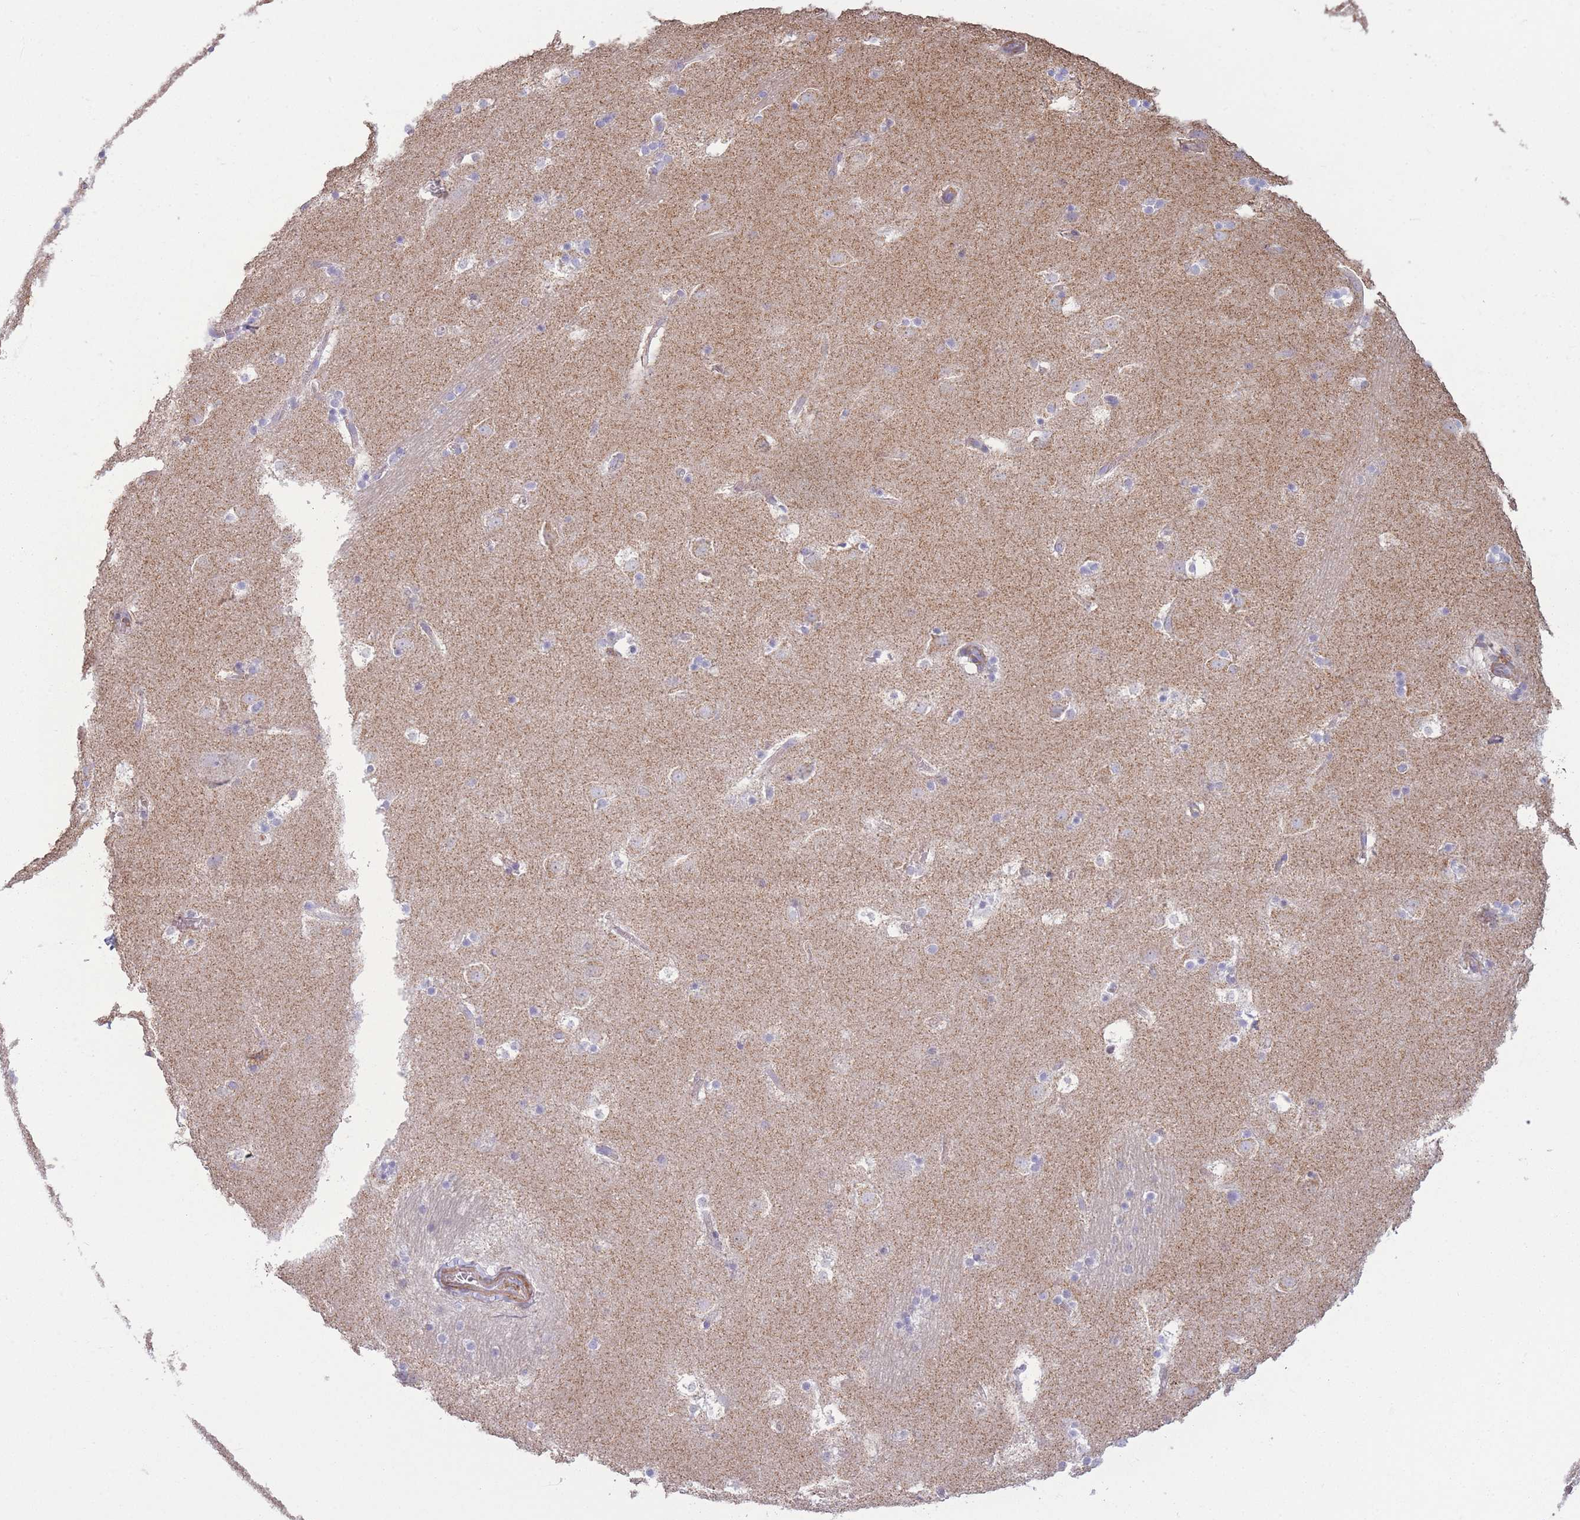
{"staining": {"intensity": "negative", "quantity": "none", "location": "none"}, "tissue": "caudate", "cell_type": "Glial cells", "image_type": "normal", "snomed": [{"axis": "morphology", "description": "Normal tissue, NOS"}, {"axis": "topography", "description": "Lateral ventricle wall"}], "caption": "DAB (3,3'-diaminobenzidine) immunohistochemical staining of benign caudate reveals no significant staining in glial cells.", "gene": "PDHA1", "patient": {"sex": "male", "age": 45}}